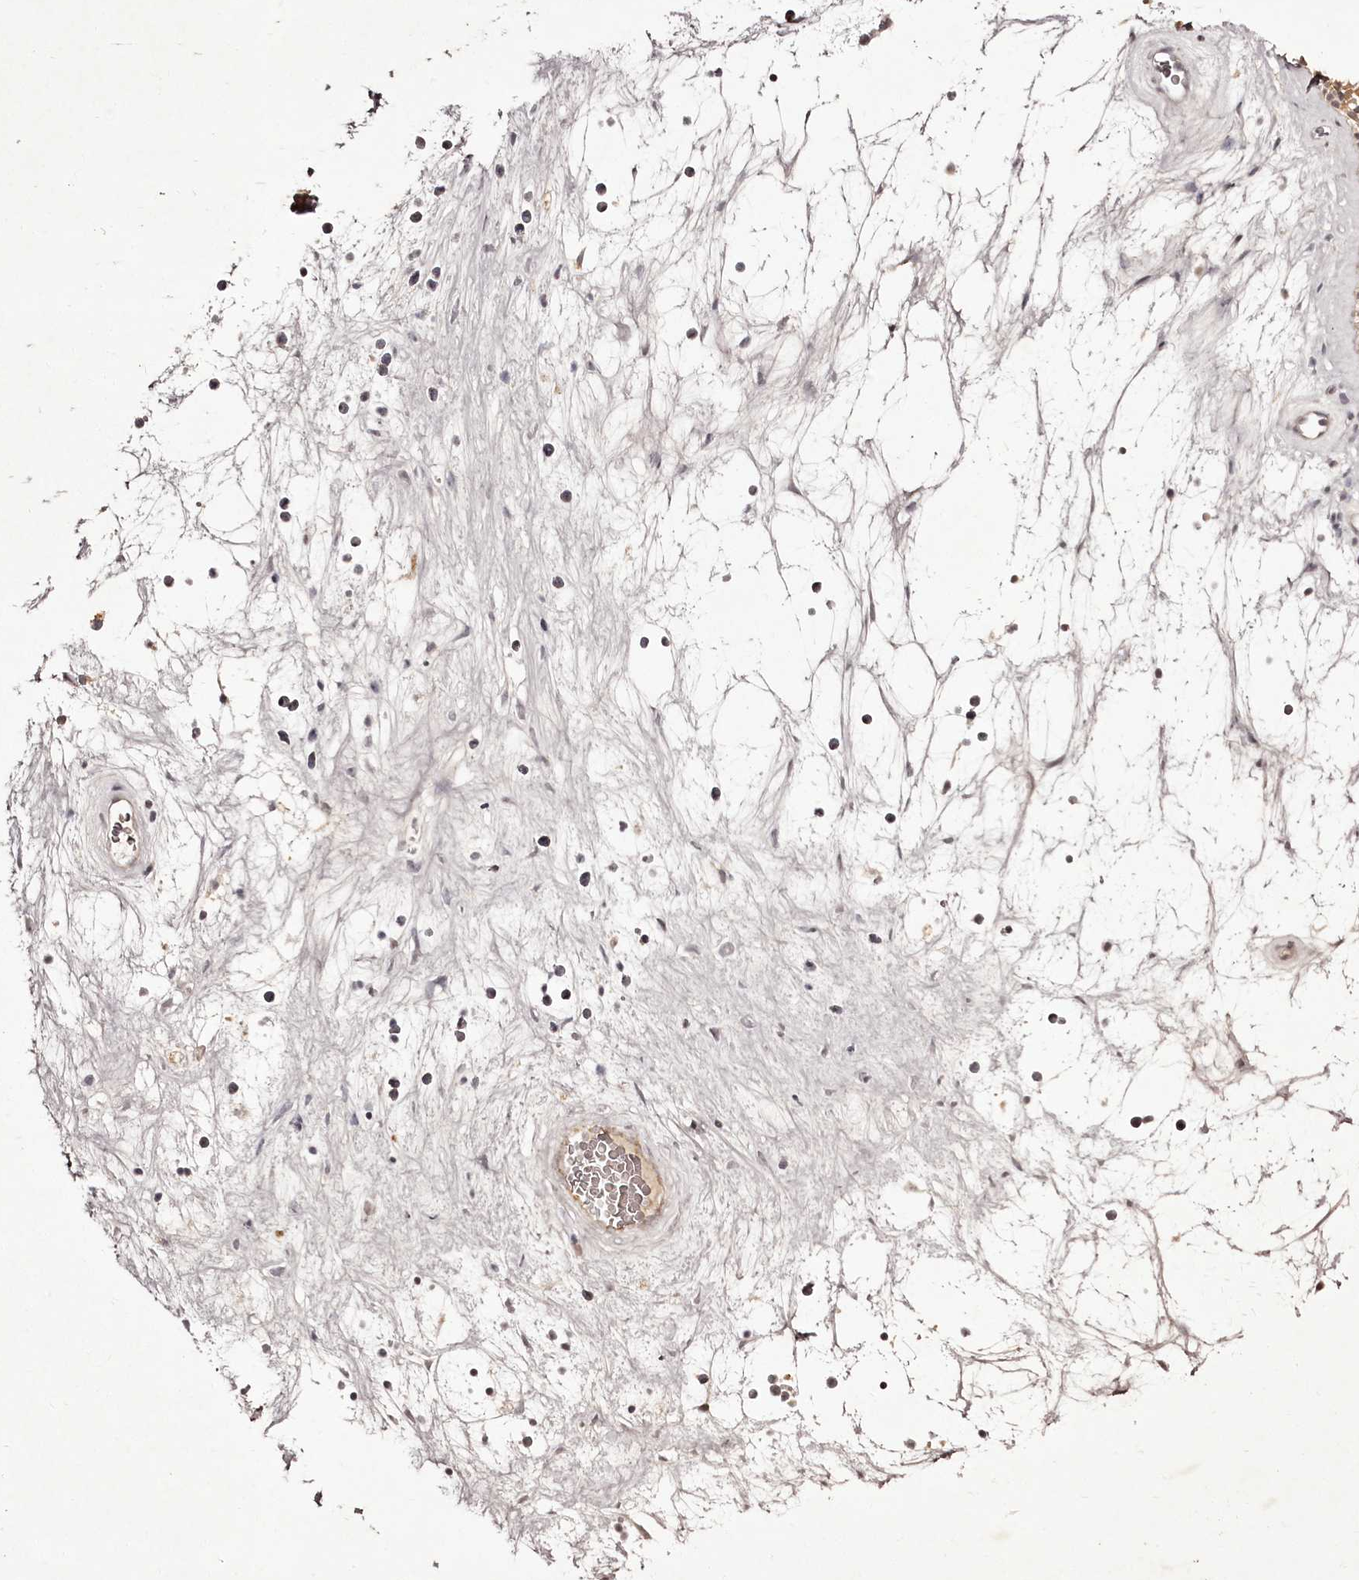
{"staining": {"intensity": "moderate", "quantity": "<25%", "location": "cytoplasmic/membranous"}, "tissue": "nasopharynx", "cell_type": "Respiratory epithelial cells", "image_type": "normal", "snomed": [{"axis": "morphology", "description": "Normal tissue, NOS"}, {"axis": "topography", "description": "Nasopharynx"}], "caption": "Immunohistochemical staining of unremarkable human nasopharynx demonstrates <25% levels of moderate cytoplasmic/membranous protein staining in approximately <25% of respiratory epithelial cells.", "gene": "RBMXL2", "patient": {"sex": "male", "age": 64}}